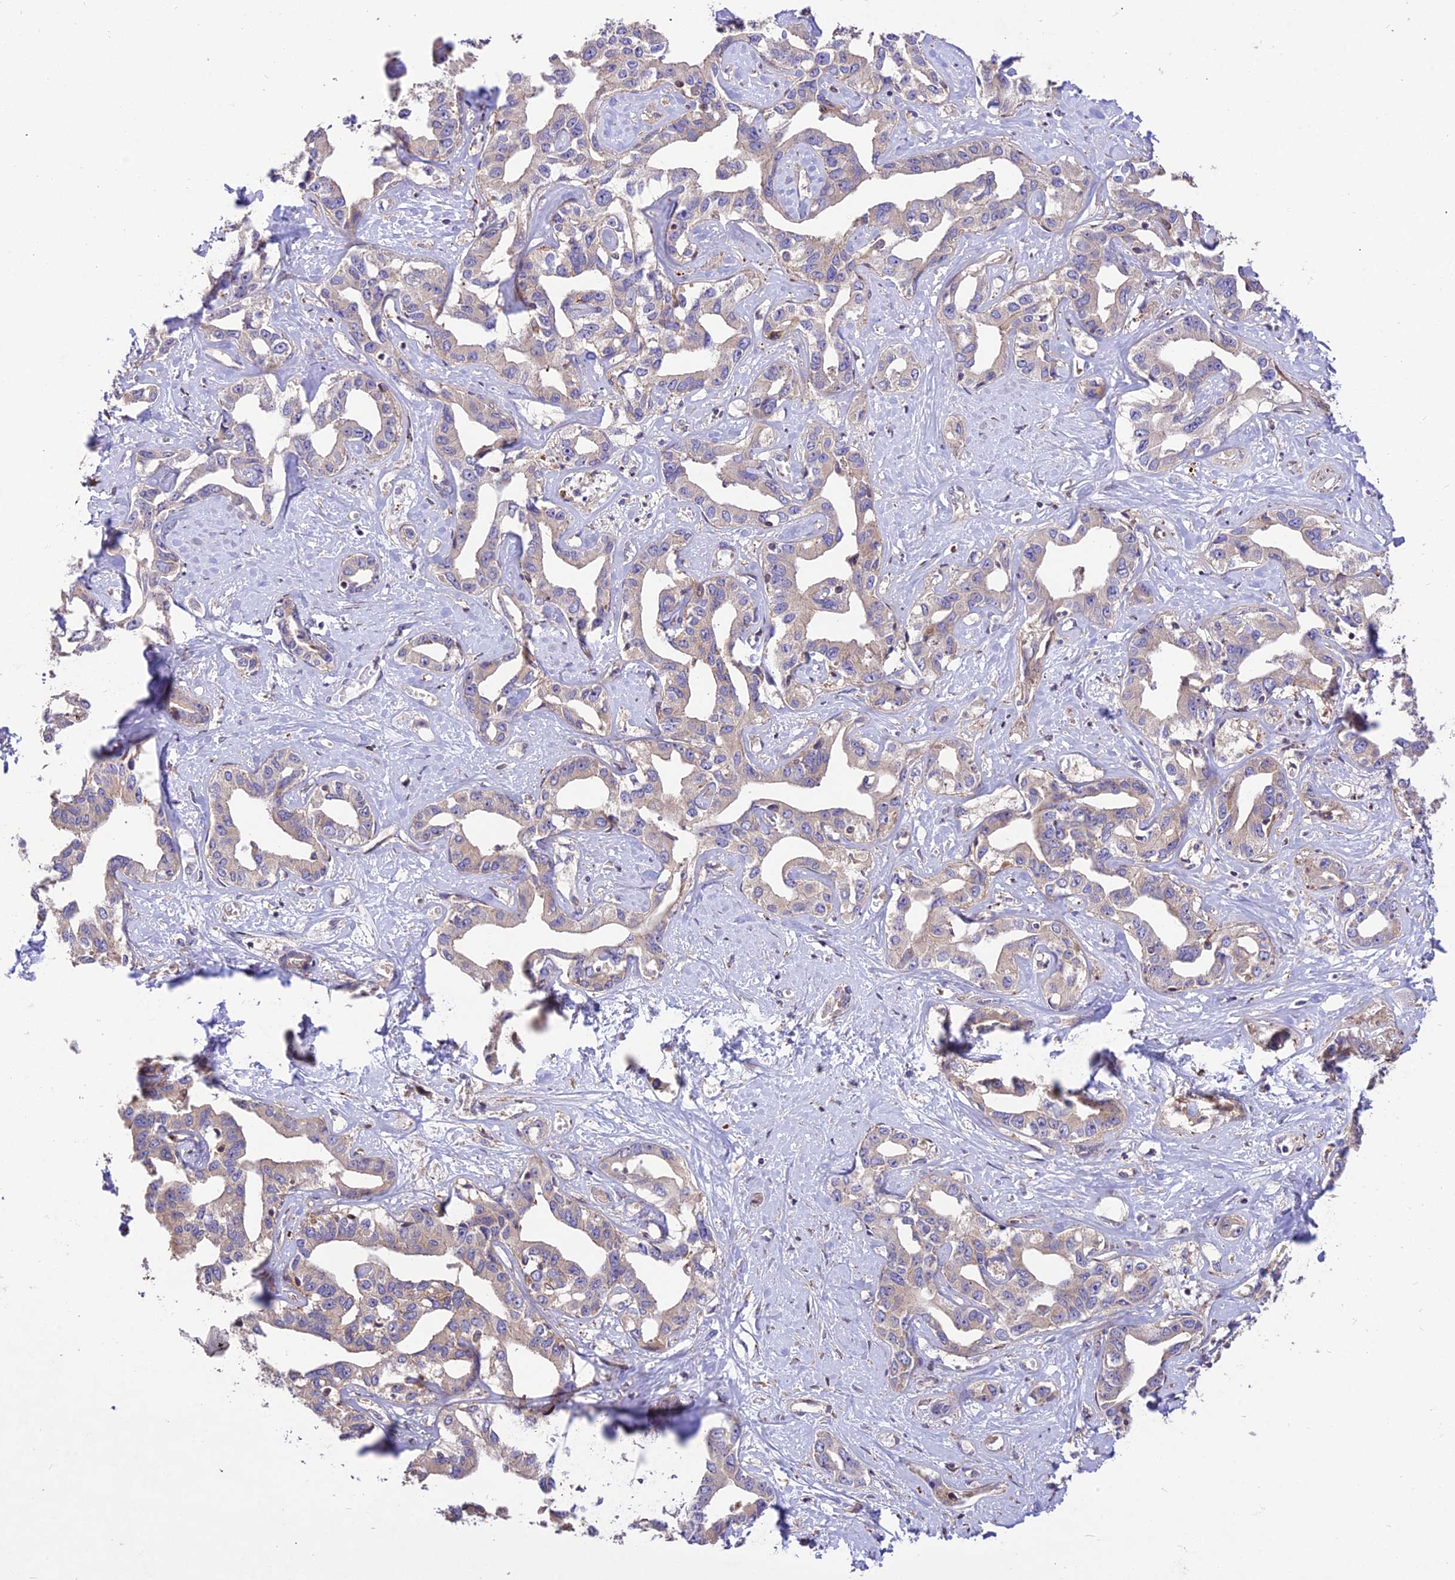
{"staining": {"intensity": "weak", "quantity": "25%-75%", "location": "cytoplasmic/membranous"}, "tissue": "liver cancer", "cell_type": "Tumor cells", "image_type": "cancer", "snomed": [{"axis": "morphology", "description": "Cholangiocarcinoma"}, {"axis": "topography", "description": "Liver"}], "caption": "Weak cytoplasmic/membranous expression for a protein is present in about 25%-75% of tumor cells of liver cancer using IHC.", "gene": "ROCK1", "patient": {"sex": "male", "age": 59}}